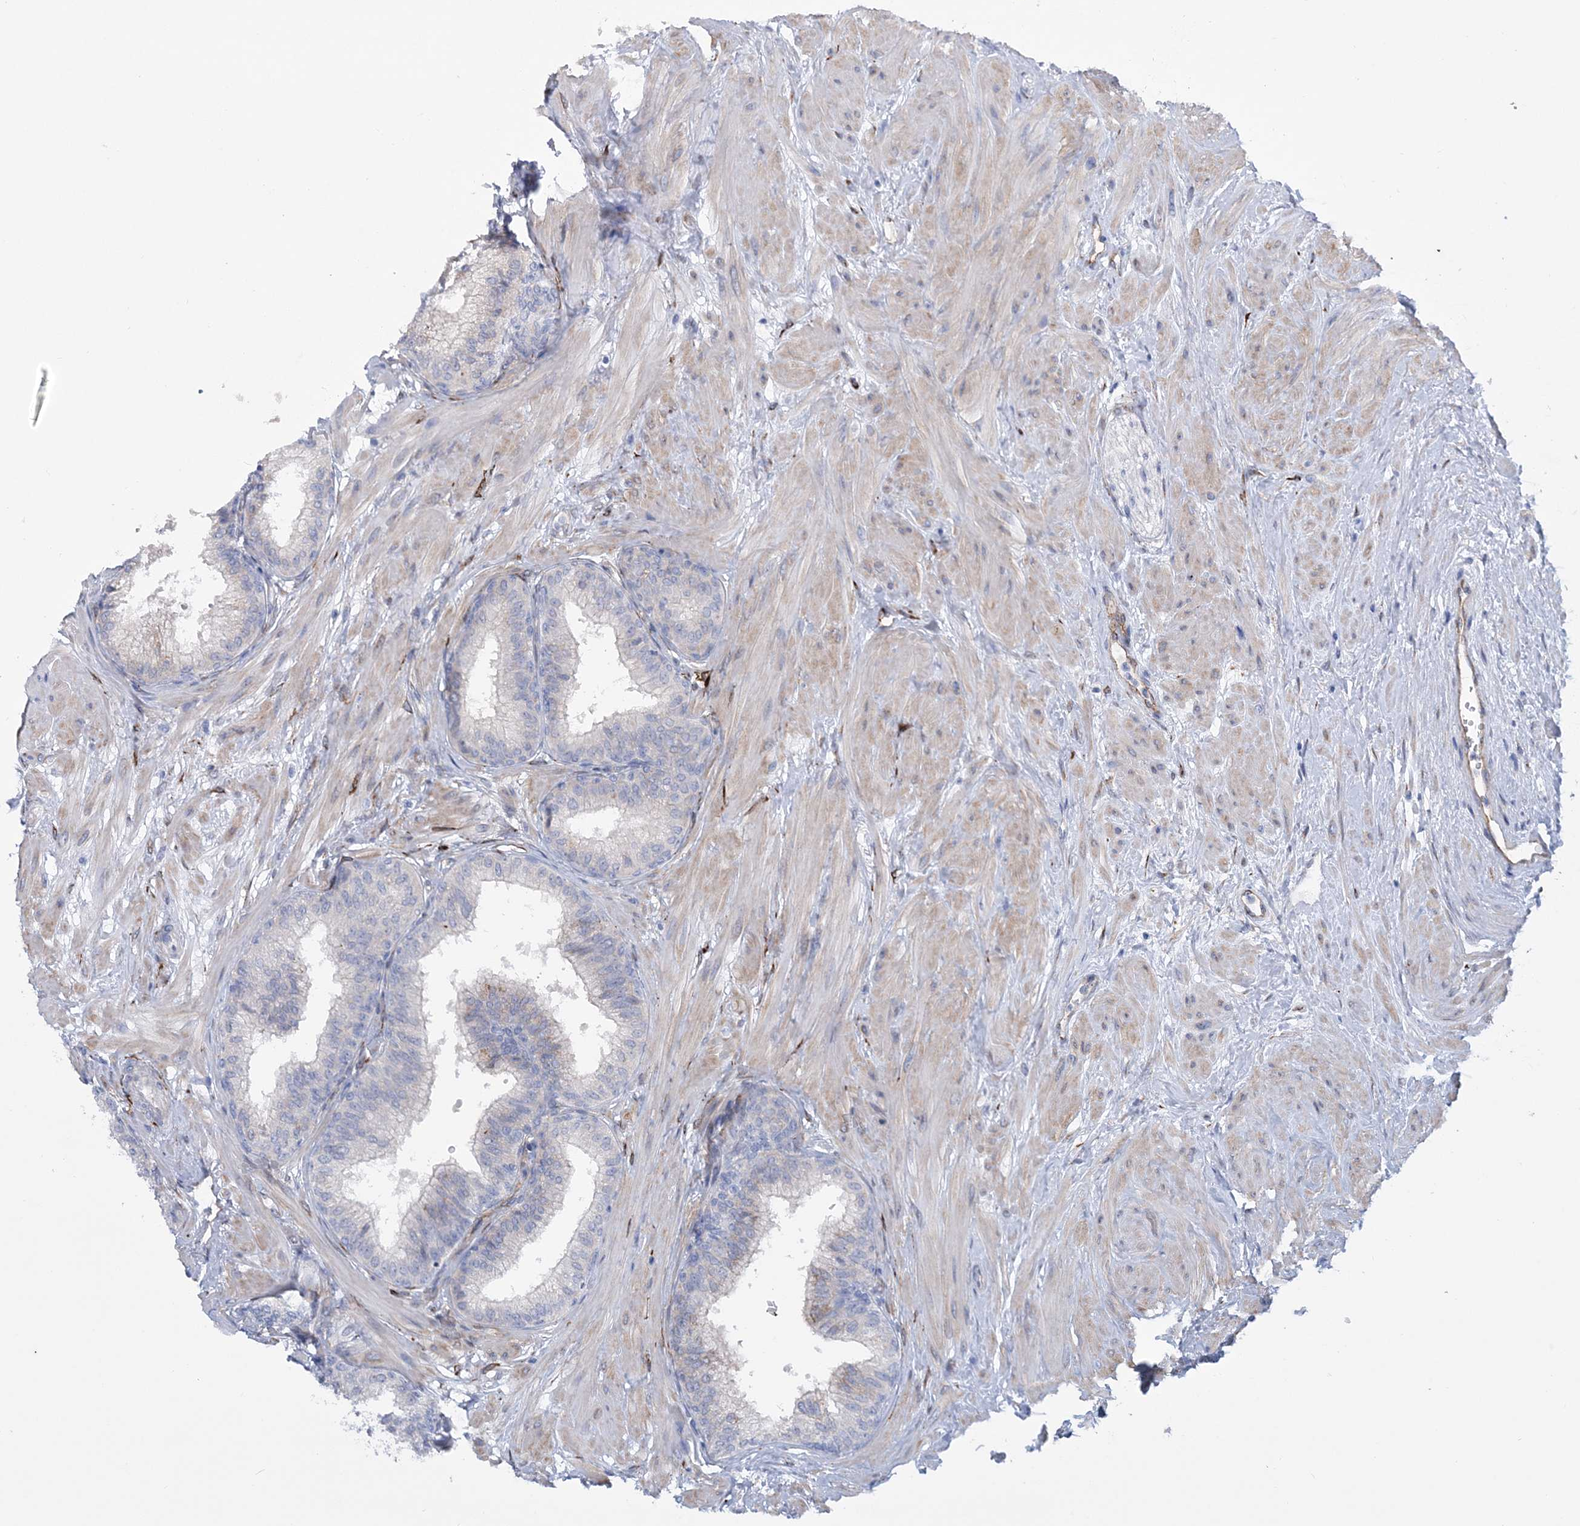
{"staining": {"intensity": "negative", "quantity": "none", "location": "none"}, "tissue": "prostate", "cell_type": "Glandular cells", "image_type": "normal", "snomed": [{"axis": "morphology", "description": "Normal tissue, NOS"}, {"axis": "topography", "description": "Prostate"}], "caption": "Immunohistochemistry (IHC) histopathology image of unremarkable prostate: prostate stained with DAB (3,3'-diaminobenzidine) shows no significant protein expression in glandular cells.", "gene": "RAB11FIP5", "patient": {"sex": "male", "age": 60}}